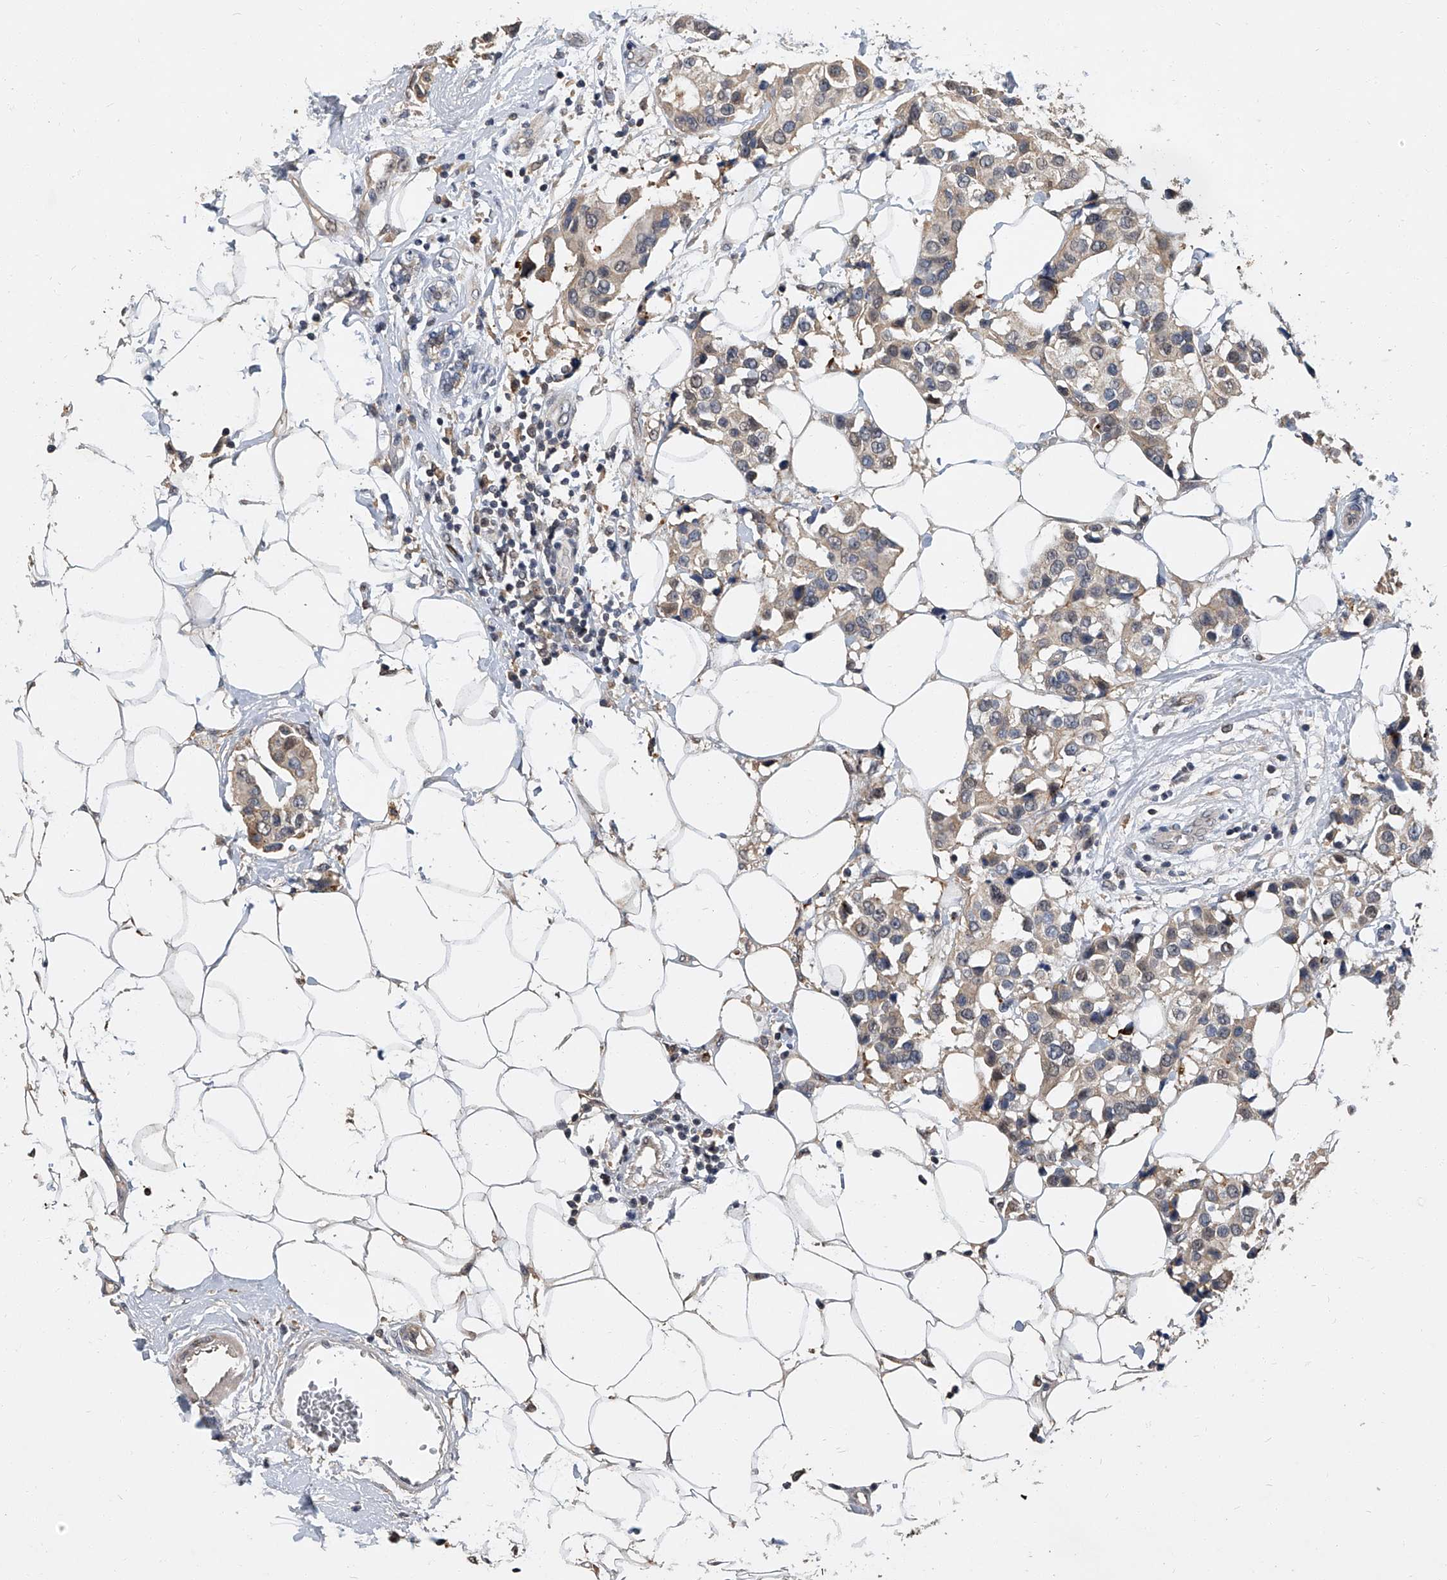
{"staining": {"intensity": "weak", "quantity": ">75%", "location": "cytoplasmic/membranous"}, "tissue": "breast cancer", "cell_type": "Tumor cells", "image_type": "cancer", "snomed": [{"axis": "morphology", "description": "Normal tissue, NOS"}, {"axis": "morphology", "description": "Duct carcinoma"}, {"axis": "topography", "description": "Breast"}], "caption": "Protein expression analysis of intraductal carcinoma (breast) displays weak cytoplasmic/membranous positivity in approximately >75% of tumor cells.", "gene": "JAG2", "patient": {"sex": "female", "age": 39}}